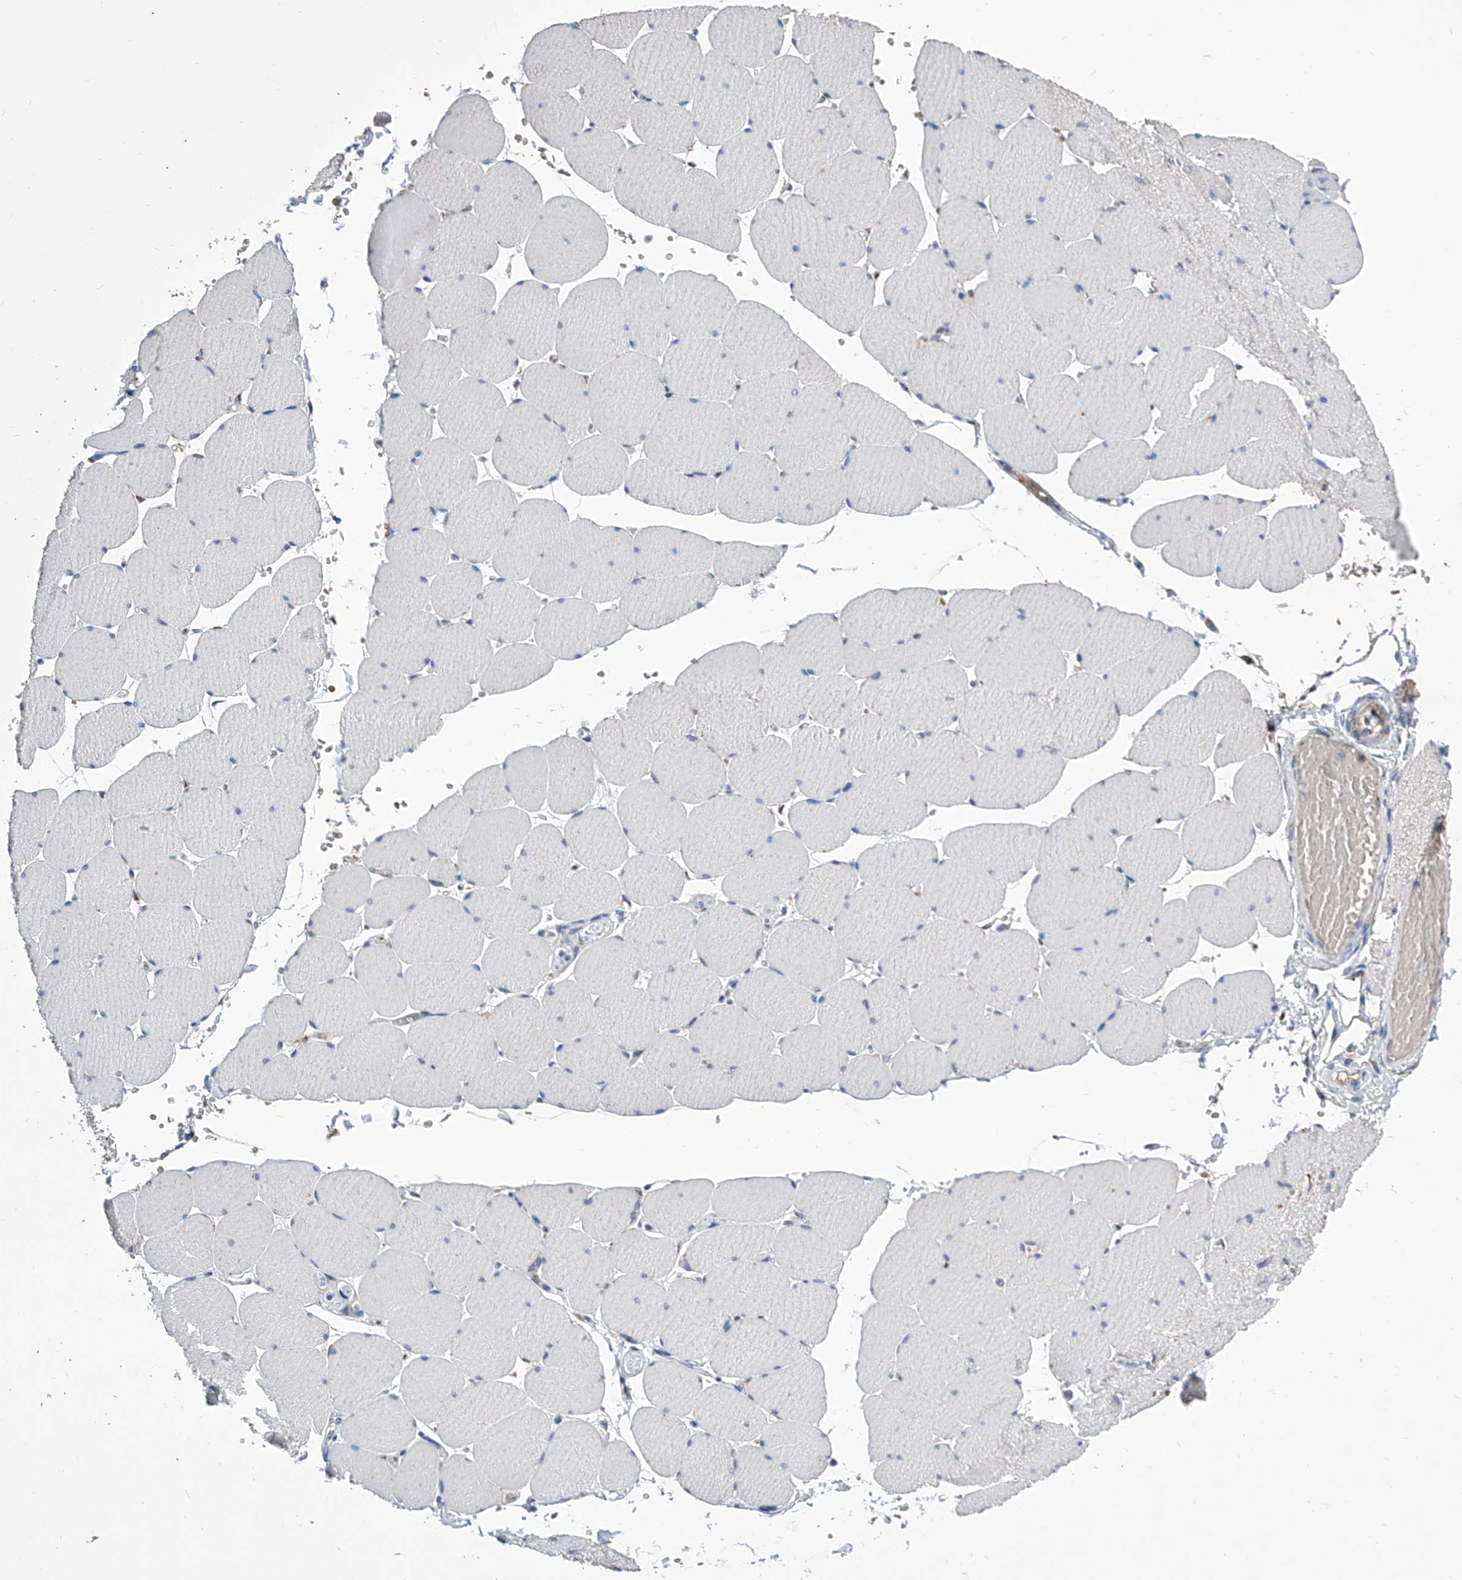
{"staining": {"intensity": "negative", "quantity": "none", "location": "none"}, "tissue": "skeletal muscle", "cell_type": "Myocytes", "image_type": "normal", "snomed": [{"axis": "morphology", "description": "Normal tissue, NOS"}, {"axis": "topography", "description": "Skeletal muscle"}, {"axis": "topography", "description": "Head-Neck"}], "caption": "This histopathology image is of unremarkable skeletal muscle stained with immunohistochemistry to label a protein in brown with the nuclei are counter-stained blue. There is no expression in myocytes. The staining is performed using DAB brown chromogen with nuclei counter-stained in using hematoxylin.", "gene": "TJAP1", "patient": {"sex": "male", "age": 66}}